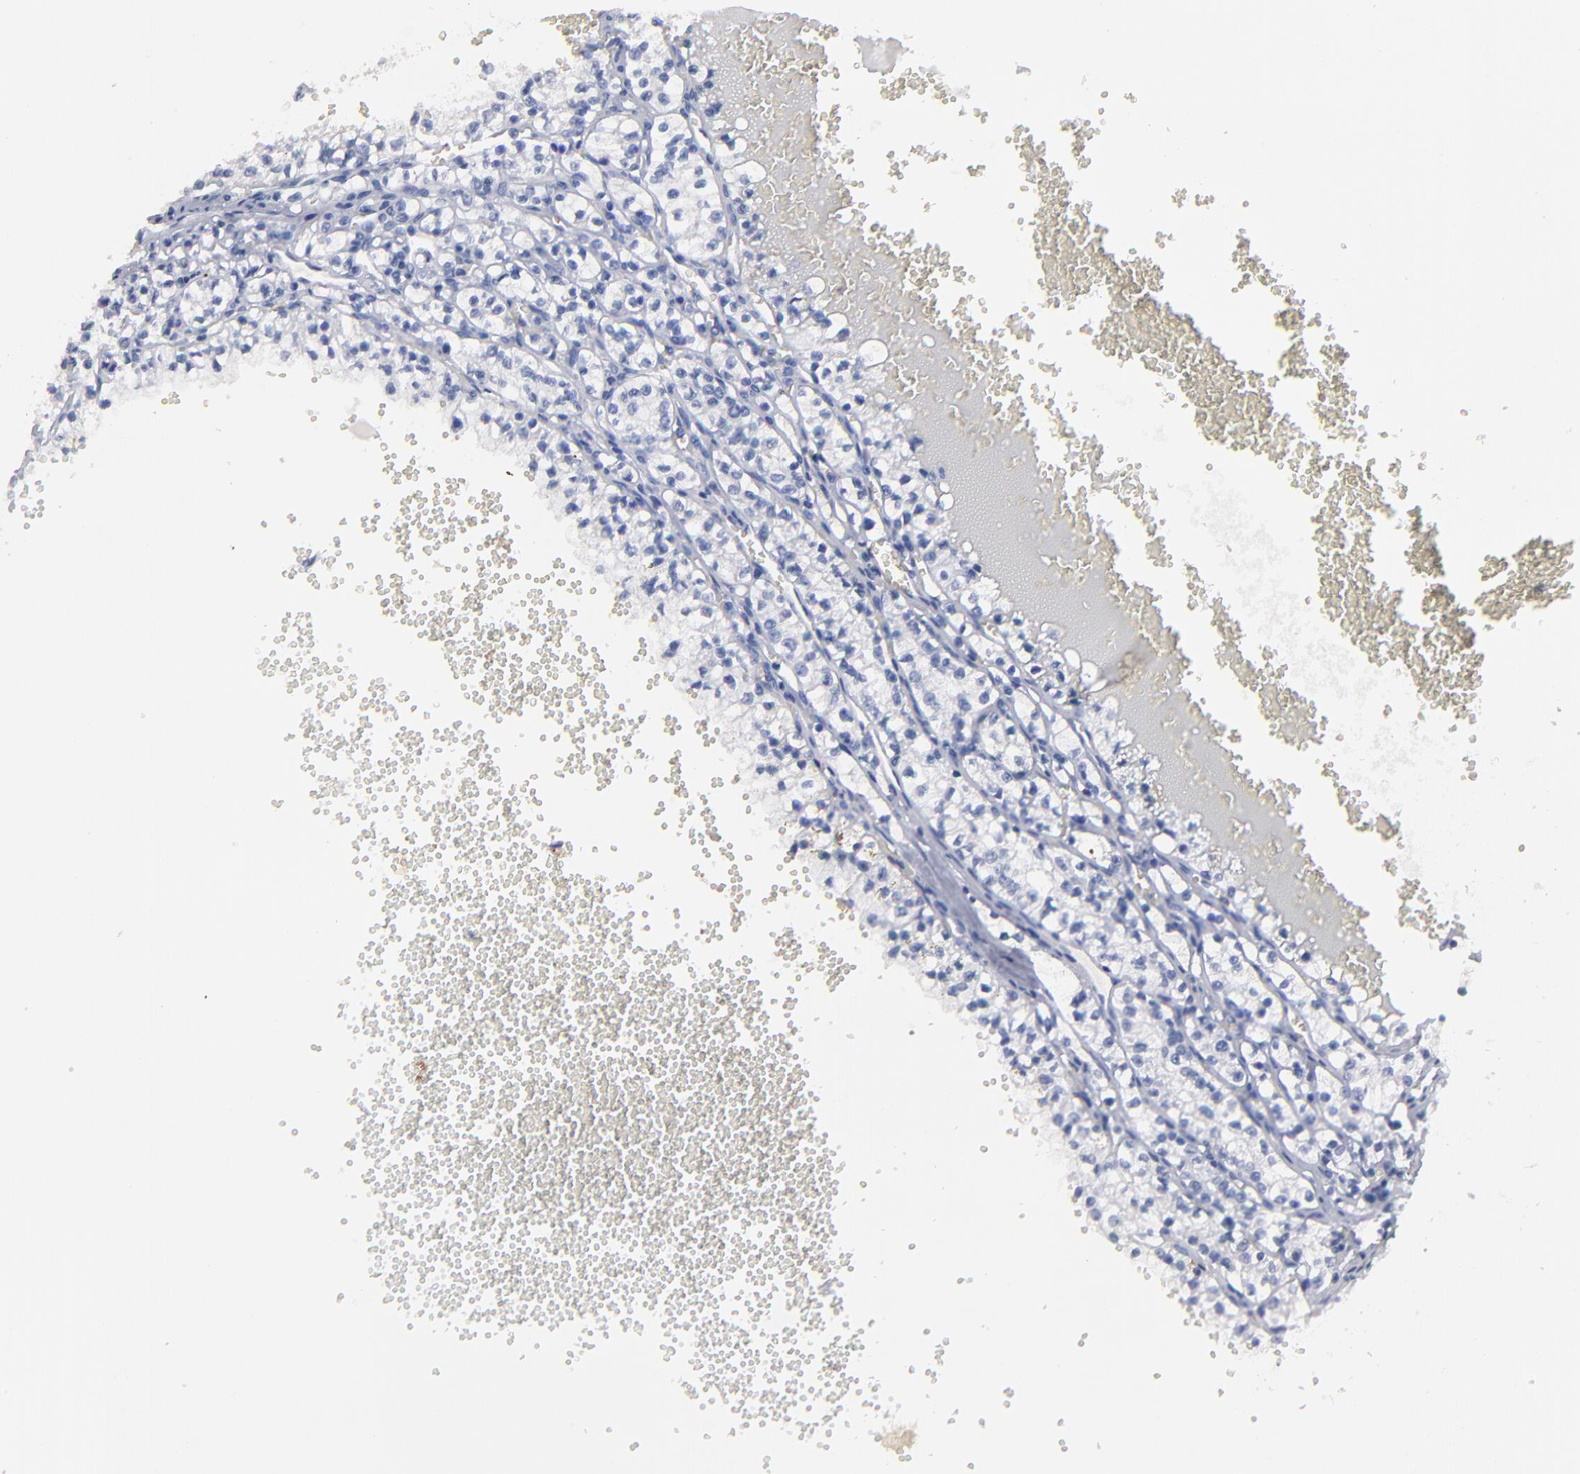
{"staining": {"intensity": "negative", "quantity": "none", "location": "none"}, "tissue": "renal cancer", "cell_type": "Tumor cells", "image_type": "cancer", "snomed": [{"axis": "morphology", "description": "Adenocarcinoma, NOS"}, {"axis": "topography", "description": "Kidney"}], "caption": "This is an immunohistochemistry photomicrograph of renal cancer (adenocarcinoma). There is no positivity in tumor cells.", "gene": "FABP4", "patient": {"sex": "male", "age": 61}}